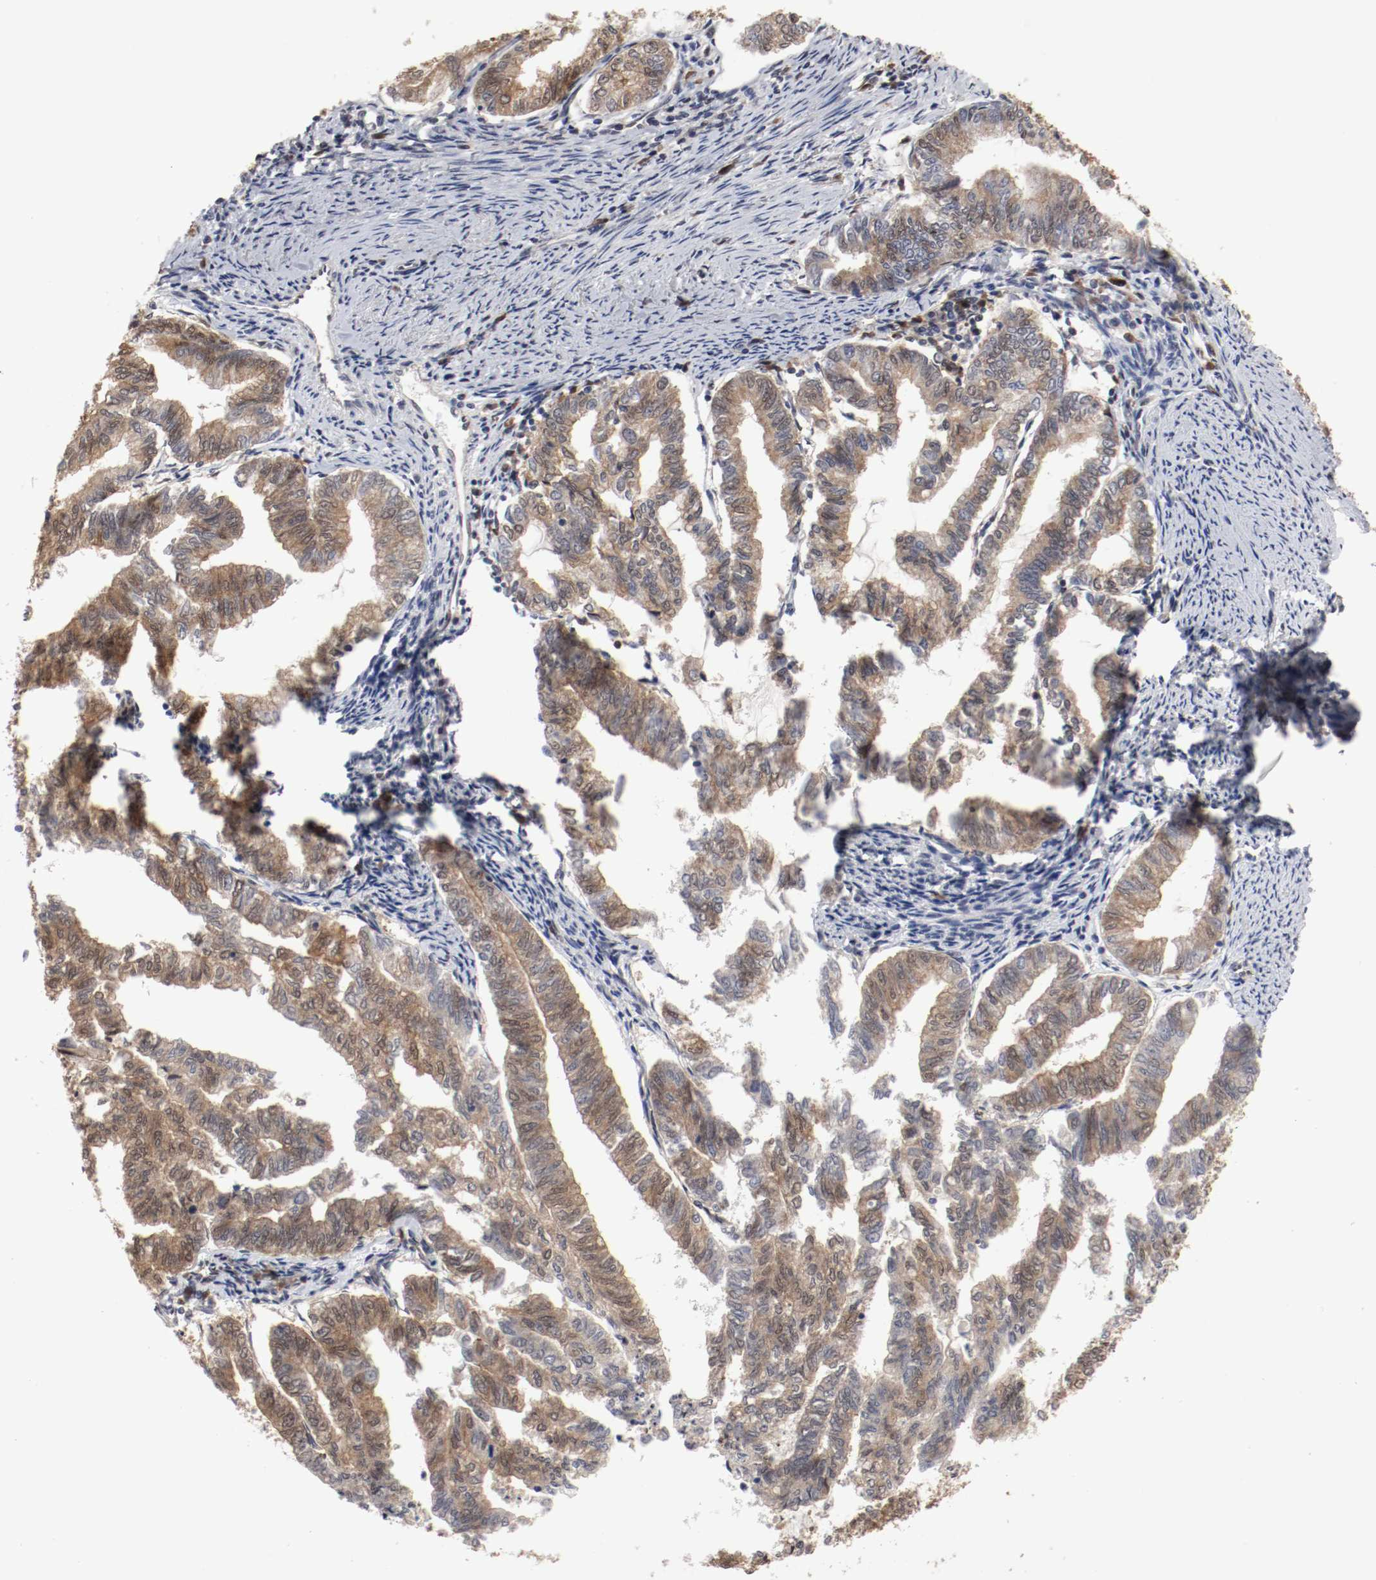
{"staining": {"intensity": "moderate", "quantity": ">75%", "location": "cytoplasmic/membranous,nuclear"}, "tissue": "endometrial cancer", "cell_type": "Tumor cells", "image_type": "cancer", "snomed": [{"axis": "morphology", "description": "Adenocarcinoma, NOS"}, {"axis": "topography", "description": "Endometrium"}], "caption": "About >75% of tumor cells in human endometrial adenocarcinoma exhibit moderate cytoplasmic/membranous and nuclear protein expression as visualized by brown immunohistochemical staining.", "gene": "AFG3L2", "patient": {"sex": "female", "age": 79}}